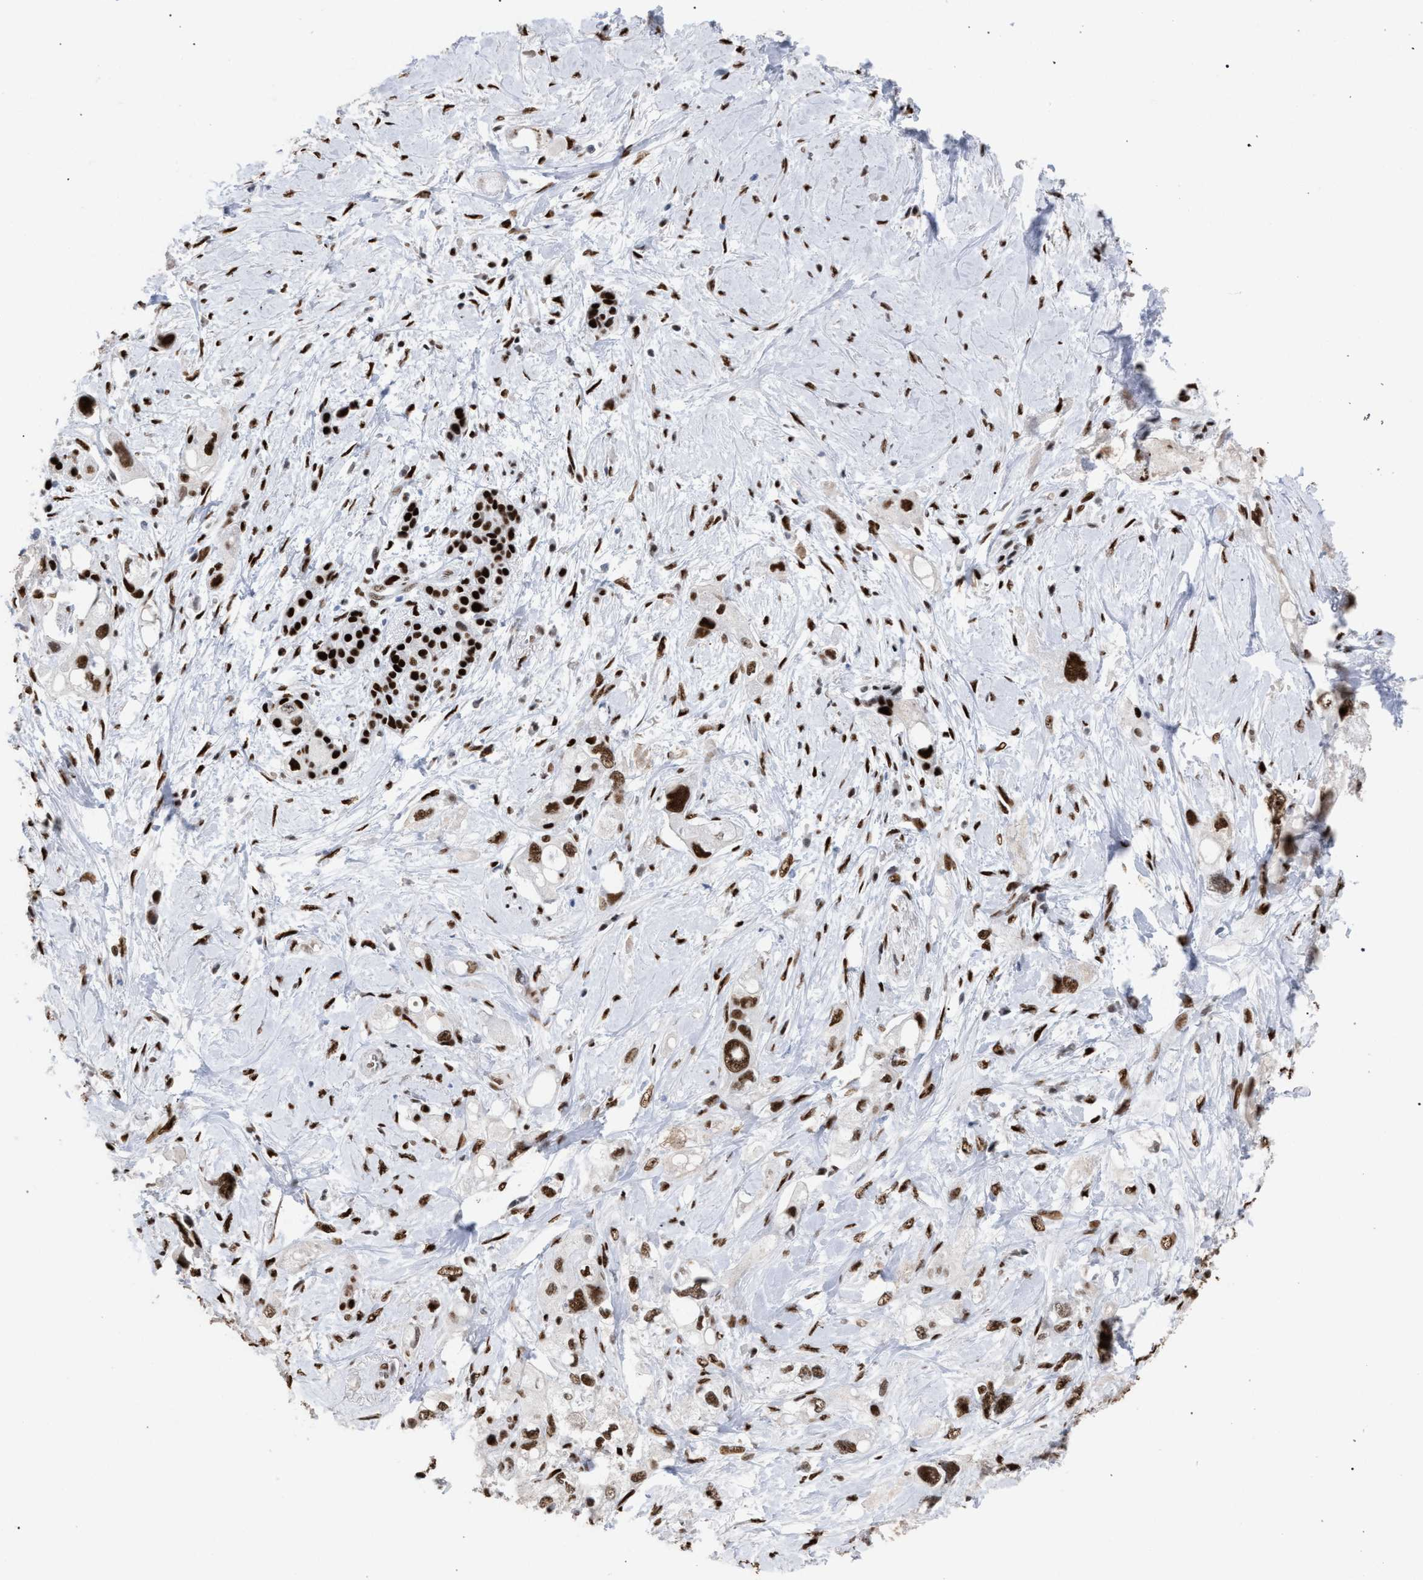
{"staining": {"intensity": "strong", "quantity": ">75%", "location": "nuclear"}, "tissue": "pancreatic cancer", "cell_type": "Tumor cells", "image_type": "cancer", "snomed": [{"axis": "morphology", "description": "Adenocarcinoma, NOS"}, {"axis": "topography", "description": "Pancreas"}], "caption": "A high amount of strong nuclear positivity is present in about >75% of tumor cells in pancreatic cancer tissue.", "gene": "TP53BP1", "patient": {"sex": "female", "age": 56}}